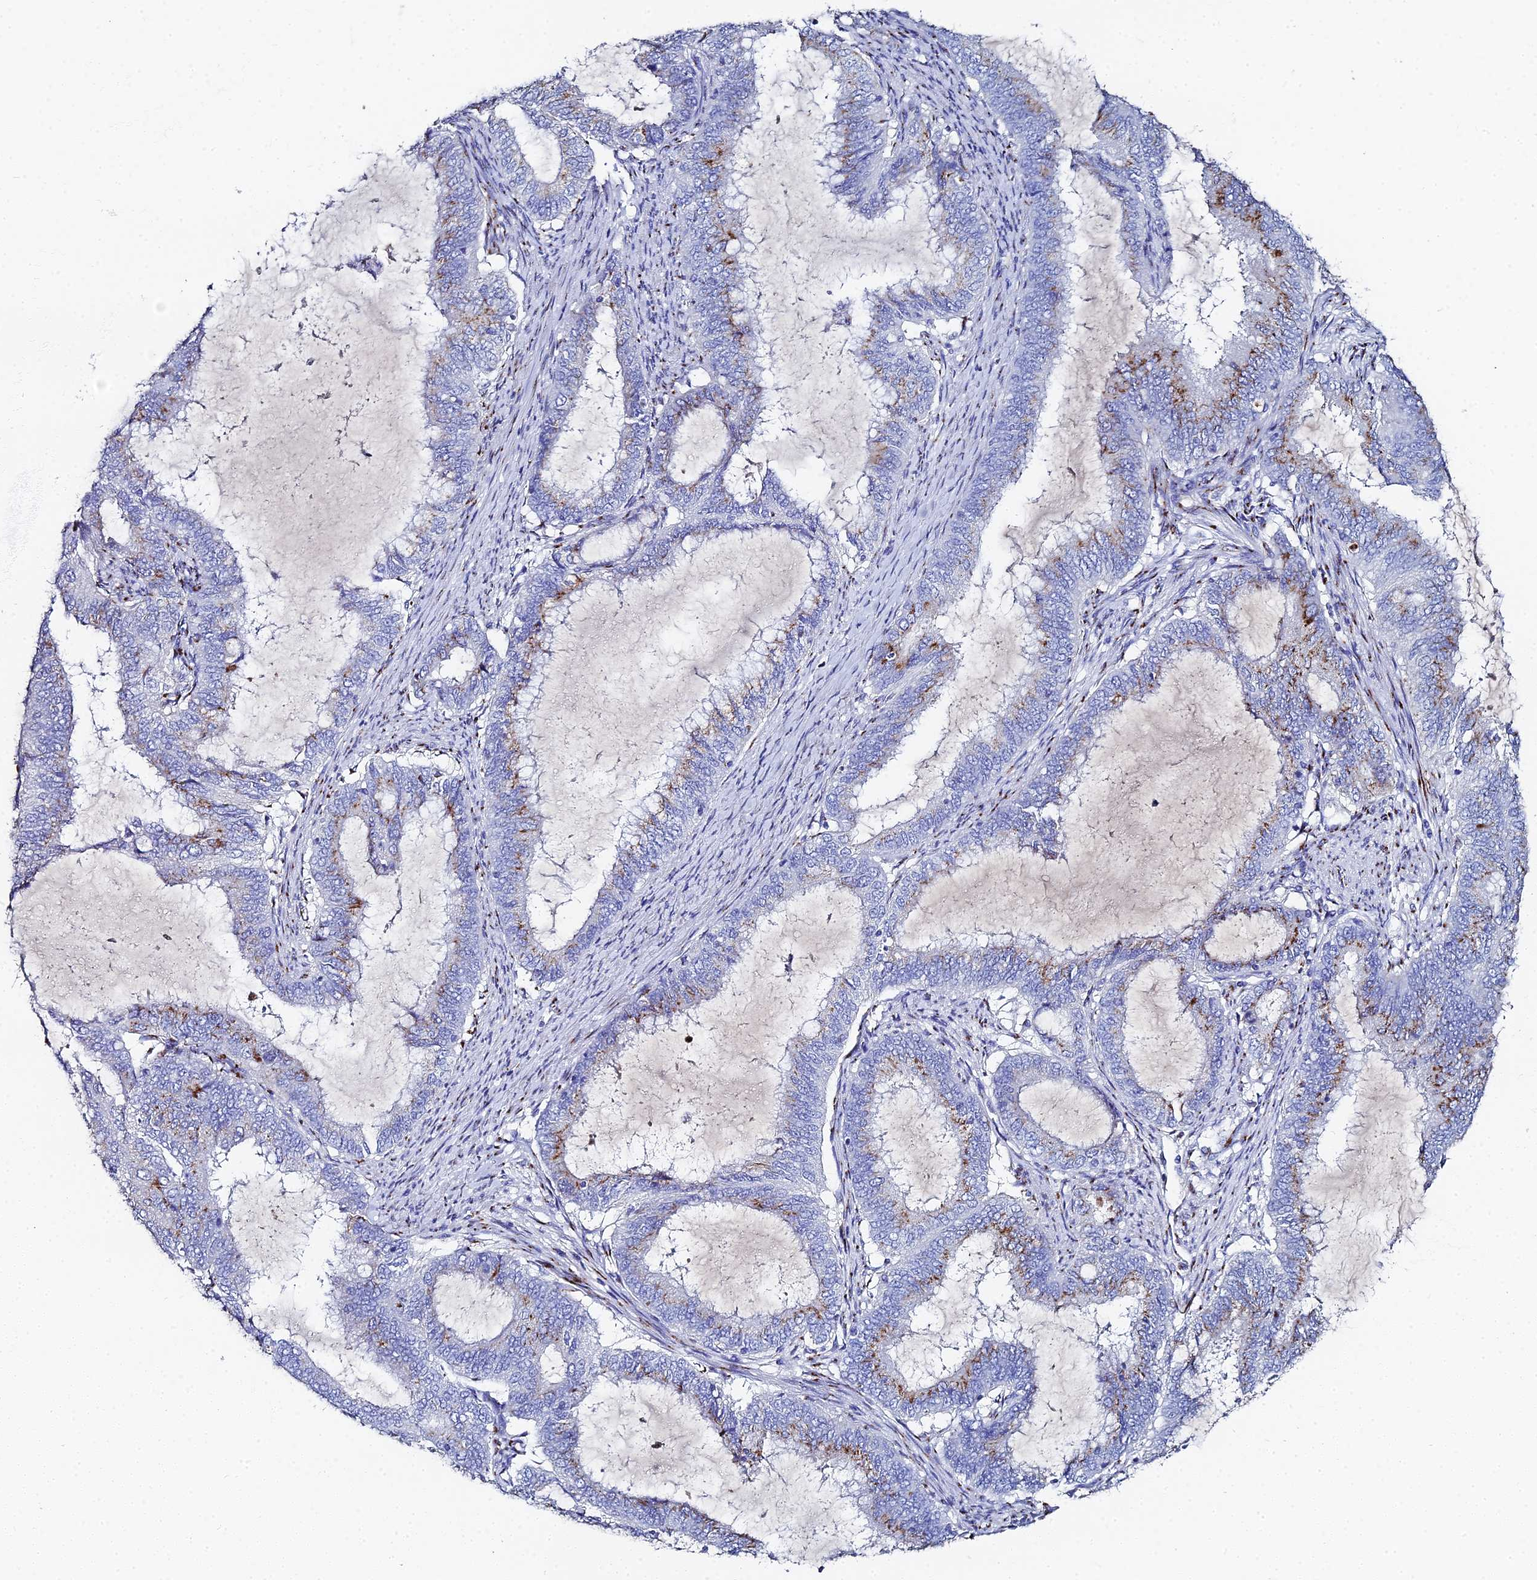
{"staining": {"intensity": "moderate", "quantity": "25%-75%", "location": "cytoplasmic/membranous"}, "tissue": "endometrial cancer", "cell_type": "Tumor cells", "image_type": "cancer", "snomed": [{"axis": "morphology", "description": "Adenocarcinoma, NOS"}, {"axis": "topography", "description": "Endometrium"}], "caption": "Human adenocarcinoma (endometrial) stained for a protein (brown) demonstrates moderate cytoplasmic/membranous positive expression in about 25%-75% of tumor cells.", "gene": "ENSG00000268674", "patient": {"sex": "female", "age": 51}}